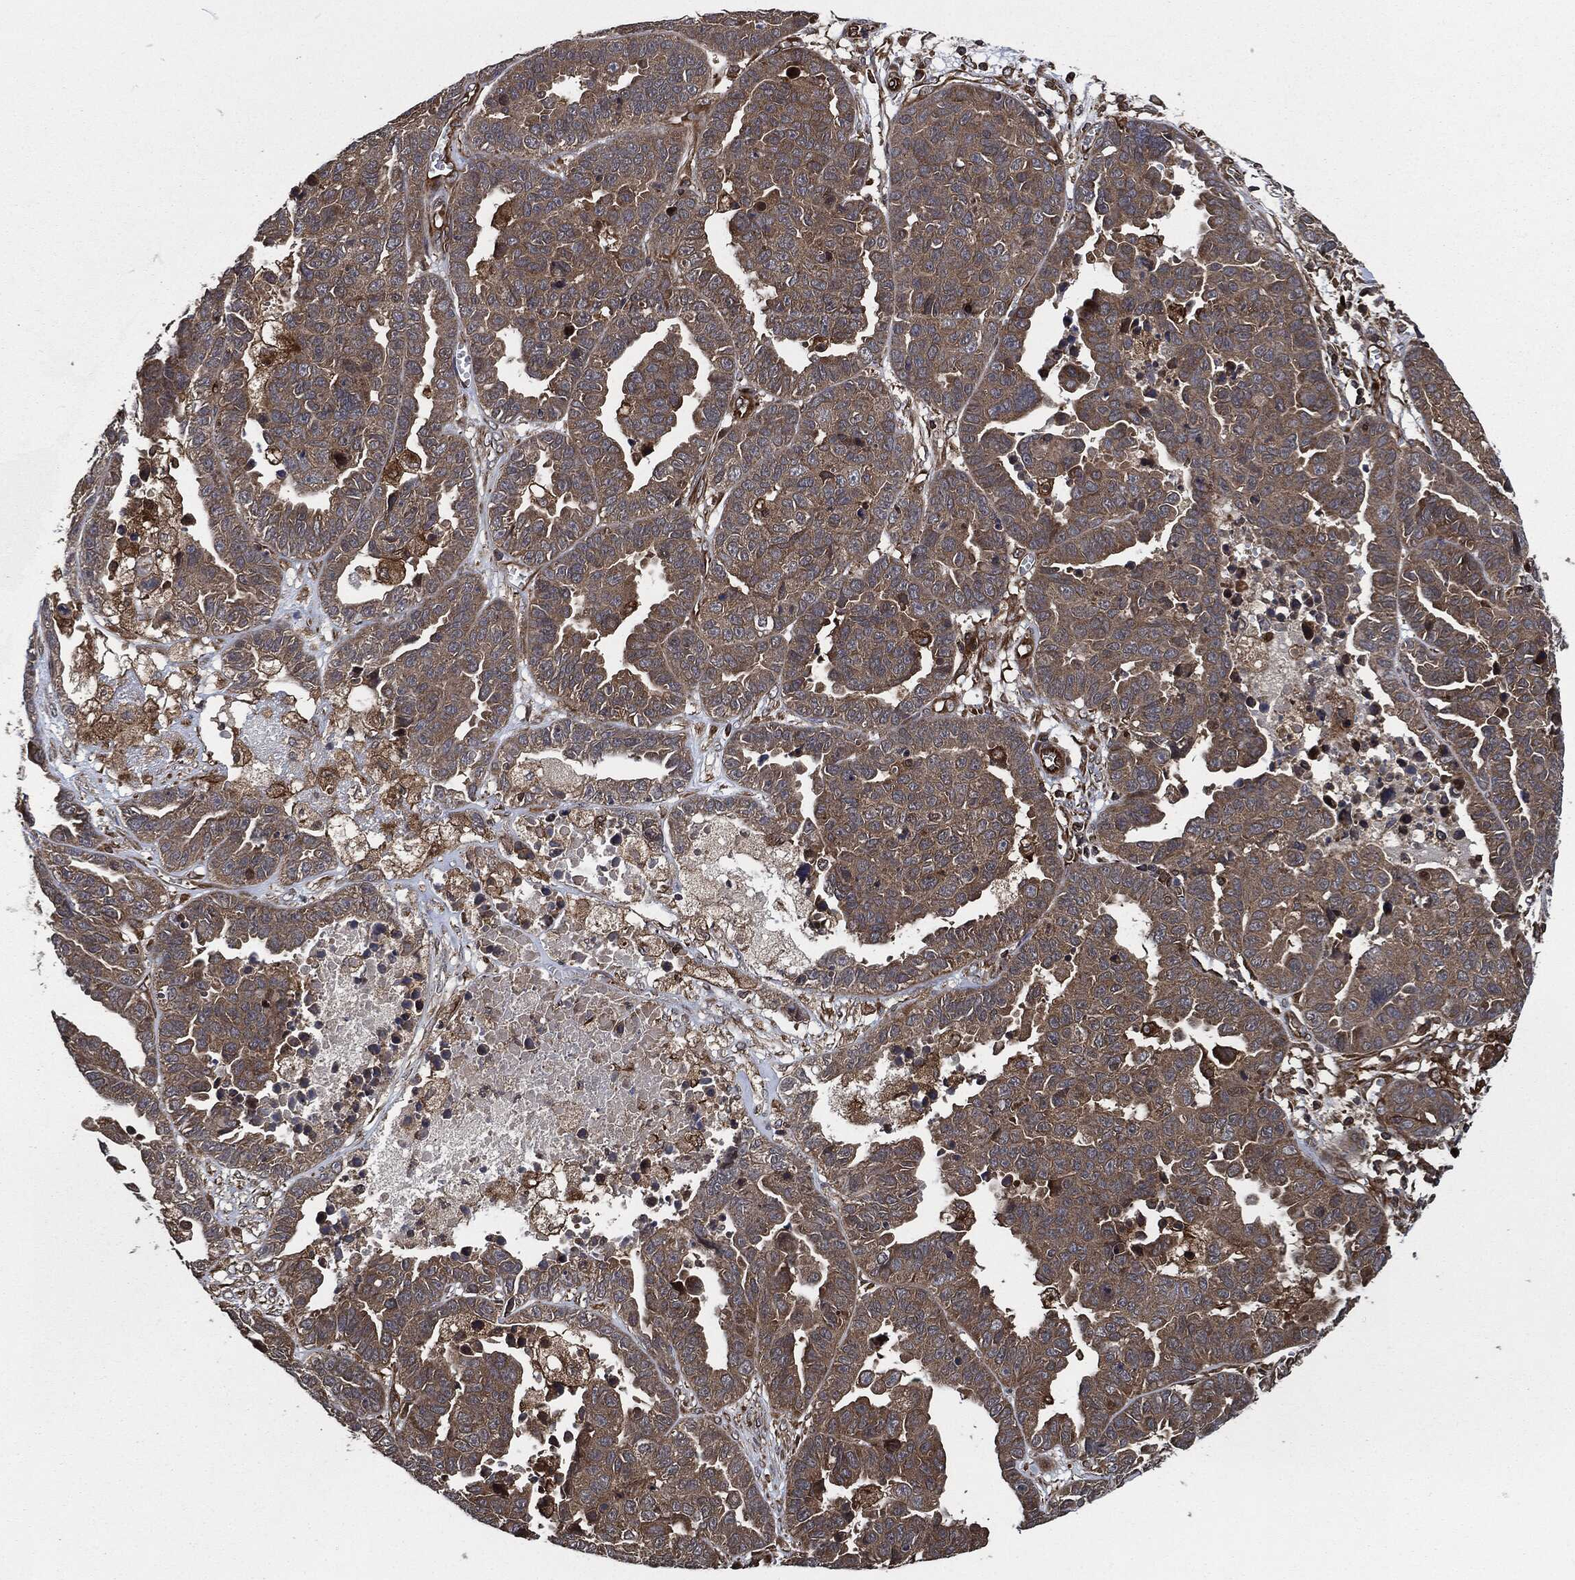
{"staining": {"intensity": "weak", "quantity": ">75%", "location": "cytoplasmic/membranous"}, "tissue": "ovarian cancer", "cell_type": "Tumor cells", "image_type": "cancer", "snomed": [{"axis": "morphology", "description": "Cystadenocarcinoma, serous, NOS"}, {"axis": "topography", "description": "Ovary"}], "caption": "A photomicrograph of human ovarian cancer (serous cystadenocarcinoma) stained for a protein demonstrates weak cytoplasmic/membranous brown staining in tumor cells.", "gene": "RAP1GDS1", "patient": {"sex": "female", "age": 87}}